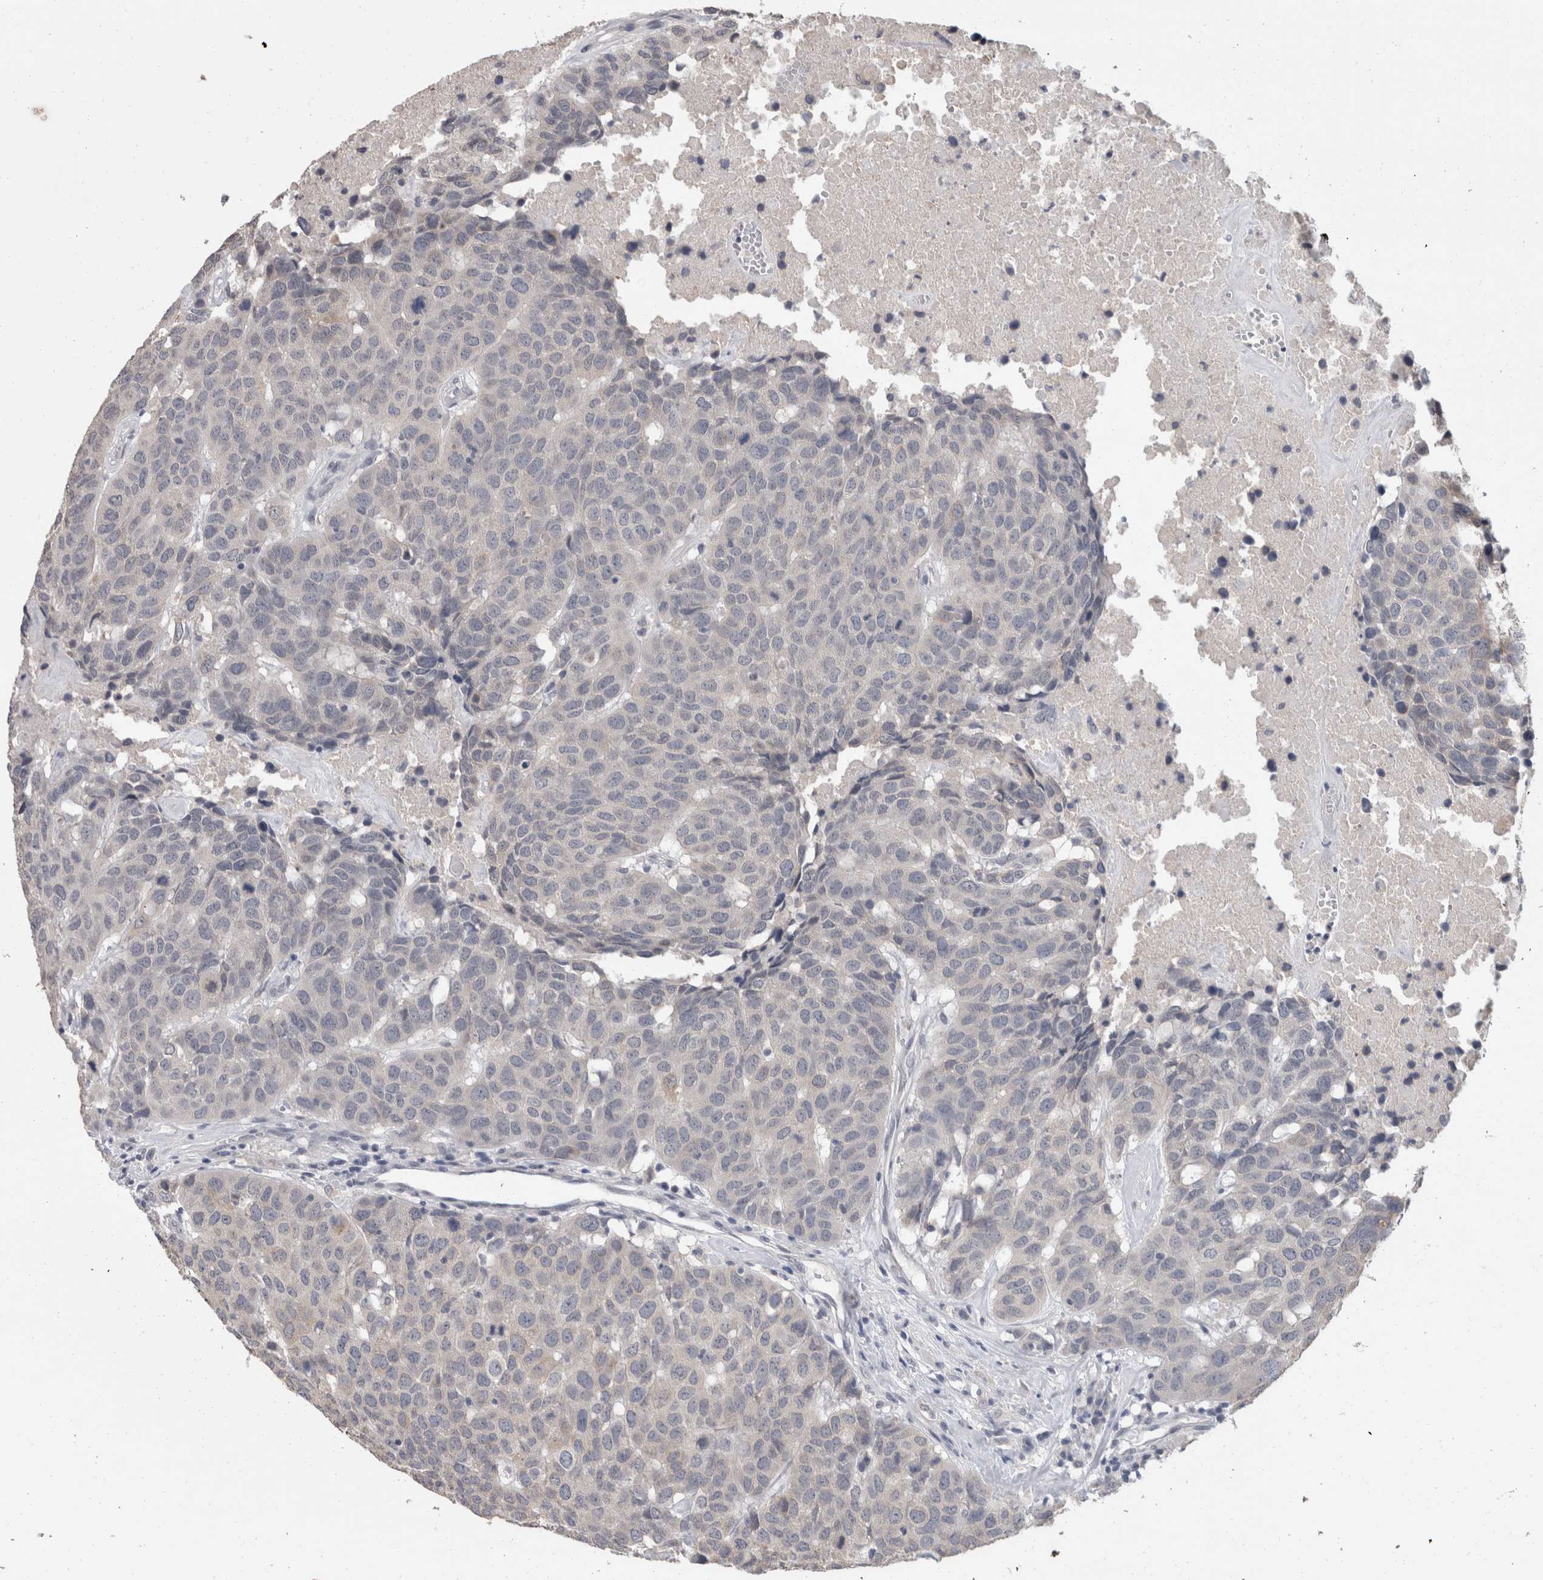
{"staining": {"intensity": "negative", "quantity": "none", "location": "none"}, "tissue": "head and neck cancer", "cell_type": "Tumor cells", "image_type": "cancer", "snomed": [{"axis": "morphology", "description": "Squamous cell carcinoma, NOS"}, {"axis": "topography", "description": "Head-Neck"}], "caption": "This is an immunohistochemistry (IHC) image of human head and neck squamous cell carcinoma. There is no expression in tumor cells.", "gene": "FHOD3", "patient": {"sex": "male", "age": 66}}